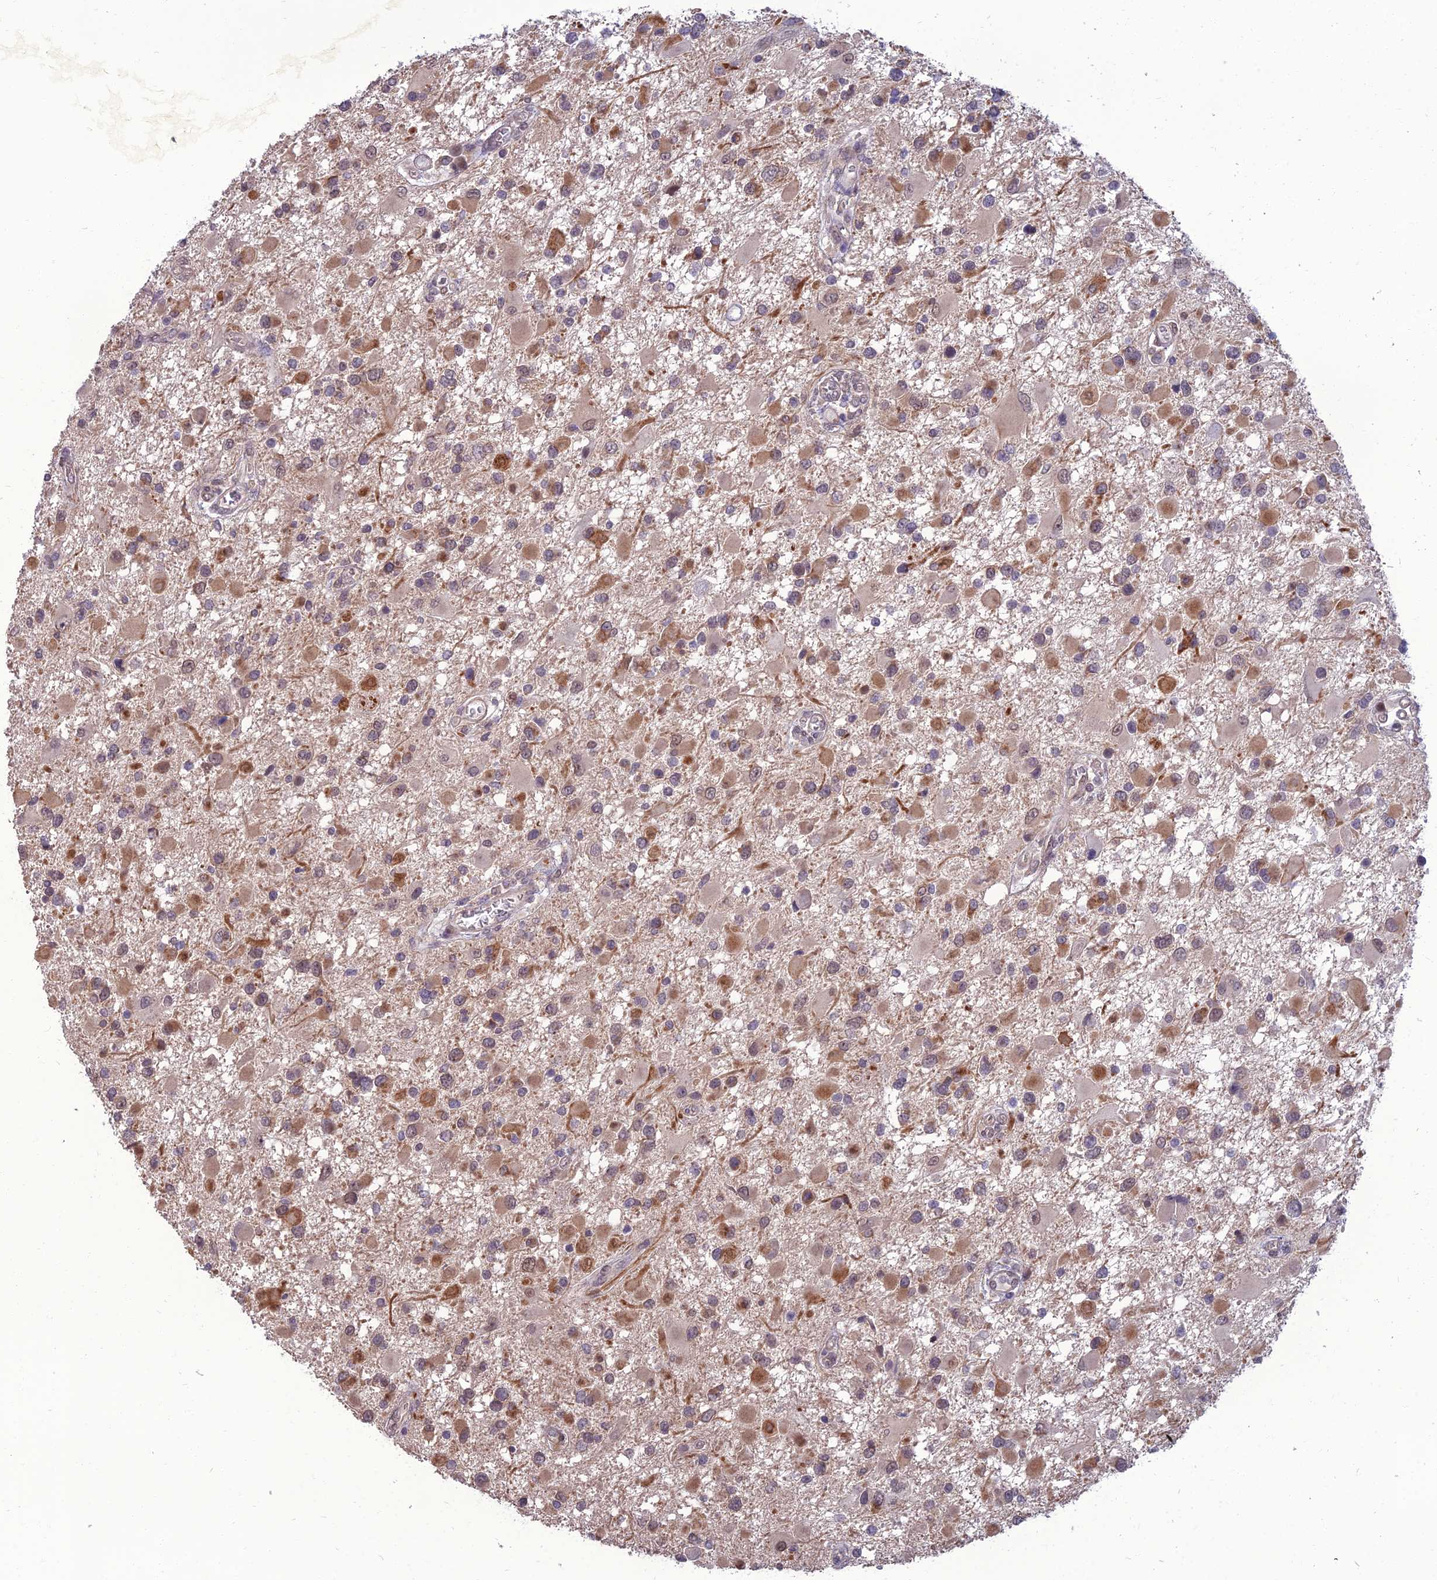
{"staining": {"intensity": "moderate", "quantity": "25%-75%", "location": "cytoplasmic/membranous,nuclear"}, "tissue": "glioma", "cell_type": "Tumor cells", "image_type": "cancer", "snomed": [{"axis": "morphology", "description": "Glioma, malignant, High grade"}, {"axis": "topography", "description": "Brain"}], "caption": "Immunohistochemistry histopathology image of neoplastic tissue: glioma stained using immunohistochemistry (IHC) reveals medium levels of moderate protein expression localized specifically in the cytoplasmic/membranous and nuclear of tumor cells, appearing as a cytoplasmic/membranous and nuclear brown color.", "gene": "NR4A3", "patient": {"sex": "male", "age": 53}}